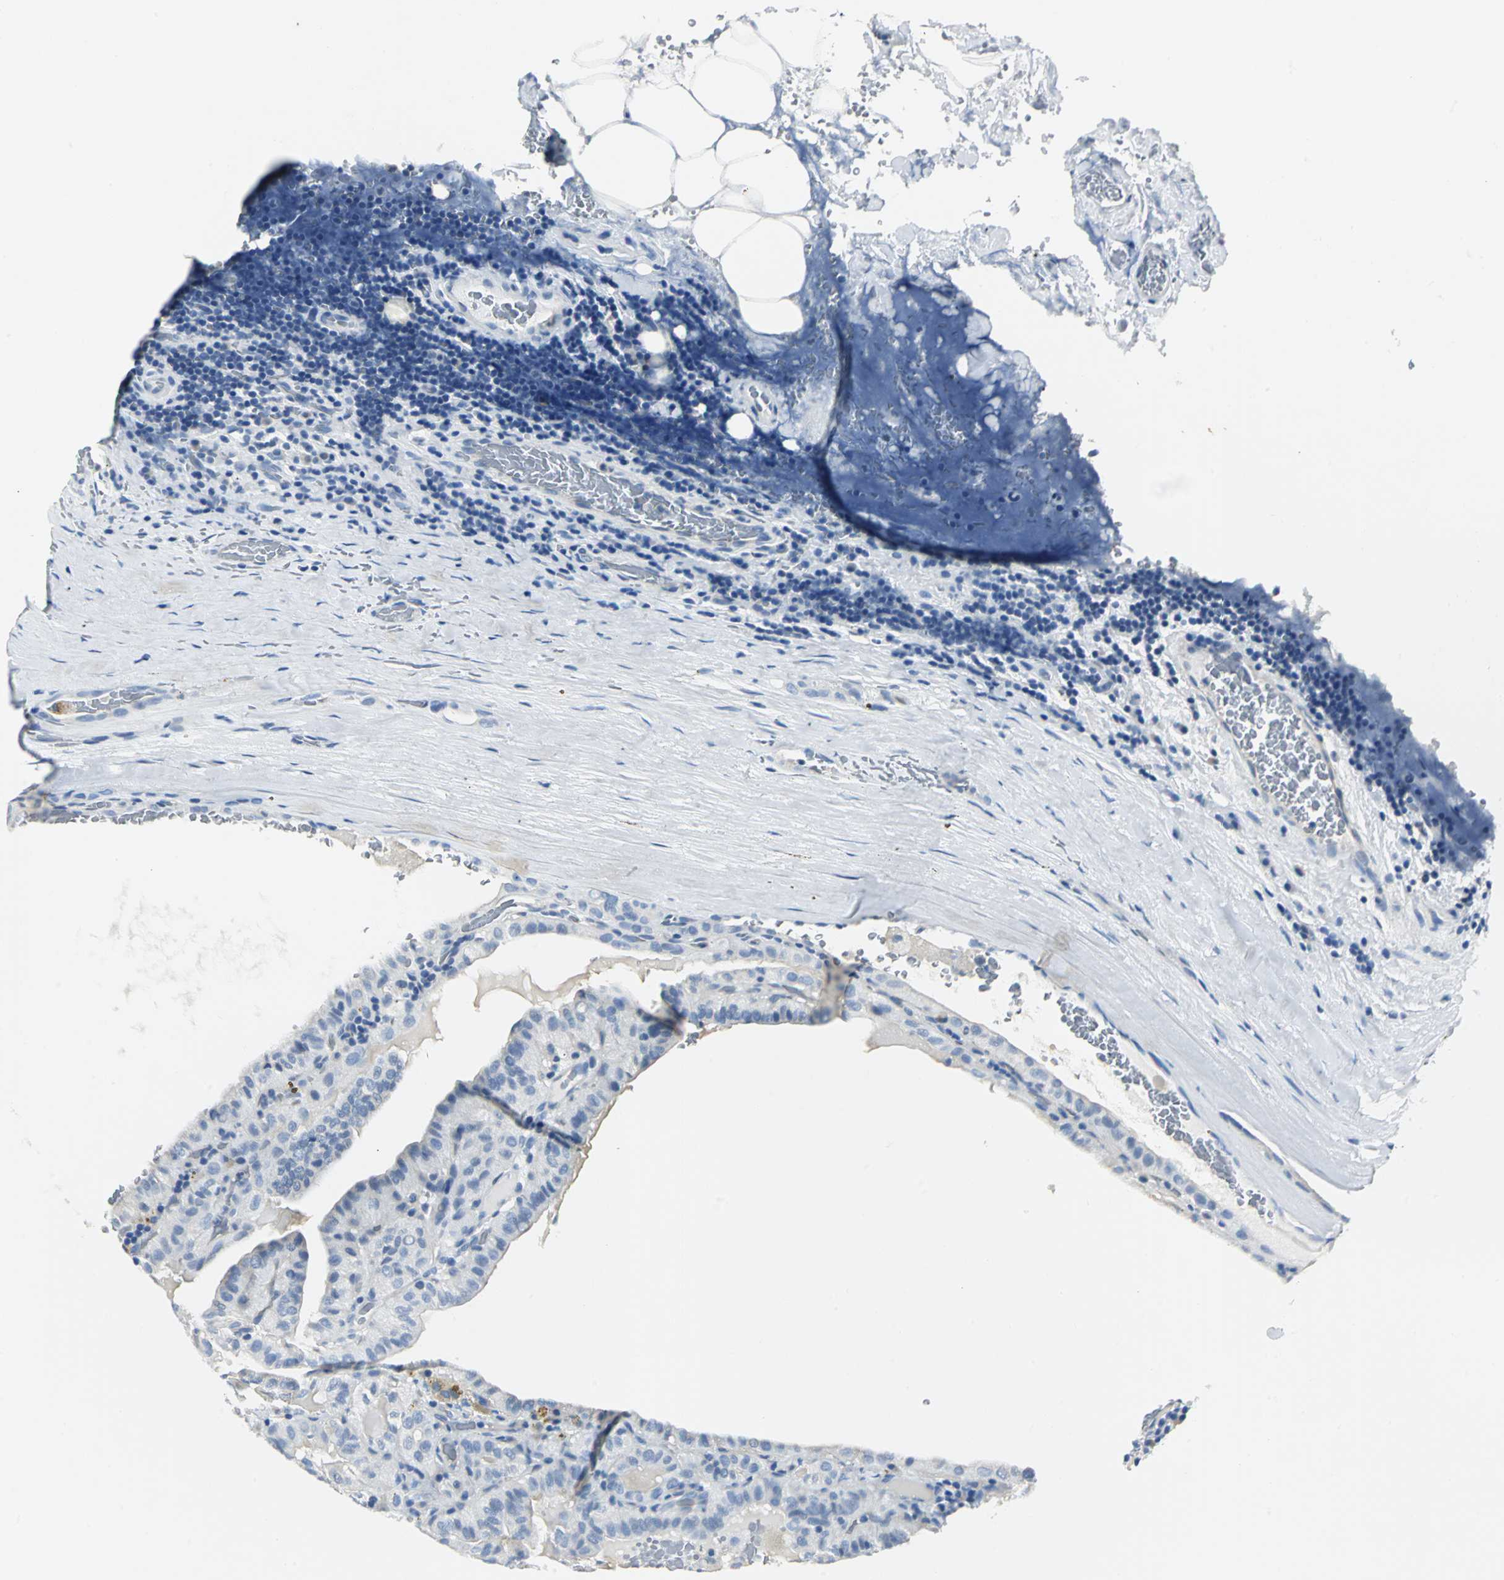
{"staining": {"intensity": "negative", "quantity": "none", "location": "none"}, "tissue": "thyroid cancer", "cell_type": "Tumor cells", "image_type": "cancer", "snomed": [{"axis": "morphology", "description": "Papillary adenocarcinoma, NOS"}, {"axis": "topography", "description": "Thyroid gland"}], "caption": "IHC of thyroid cancer reveals no staining in tumor cells.", "gene": "RIPOR1", "patient": {"sex": "male", "age": 77}}